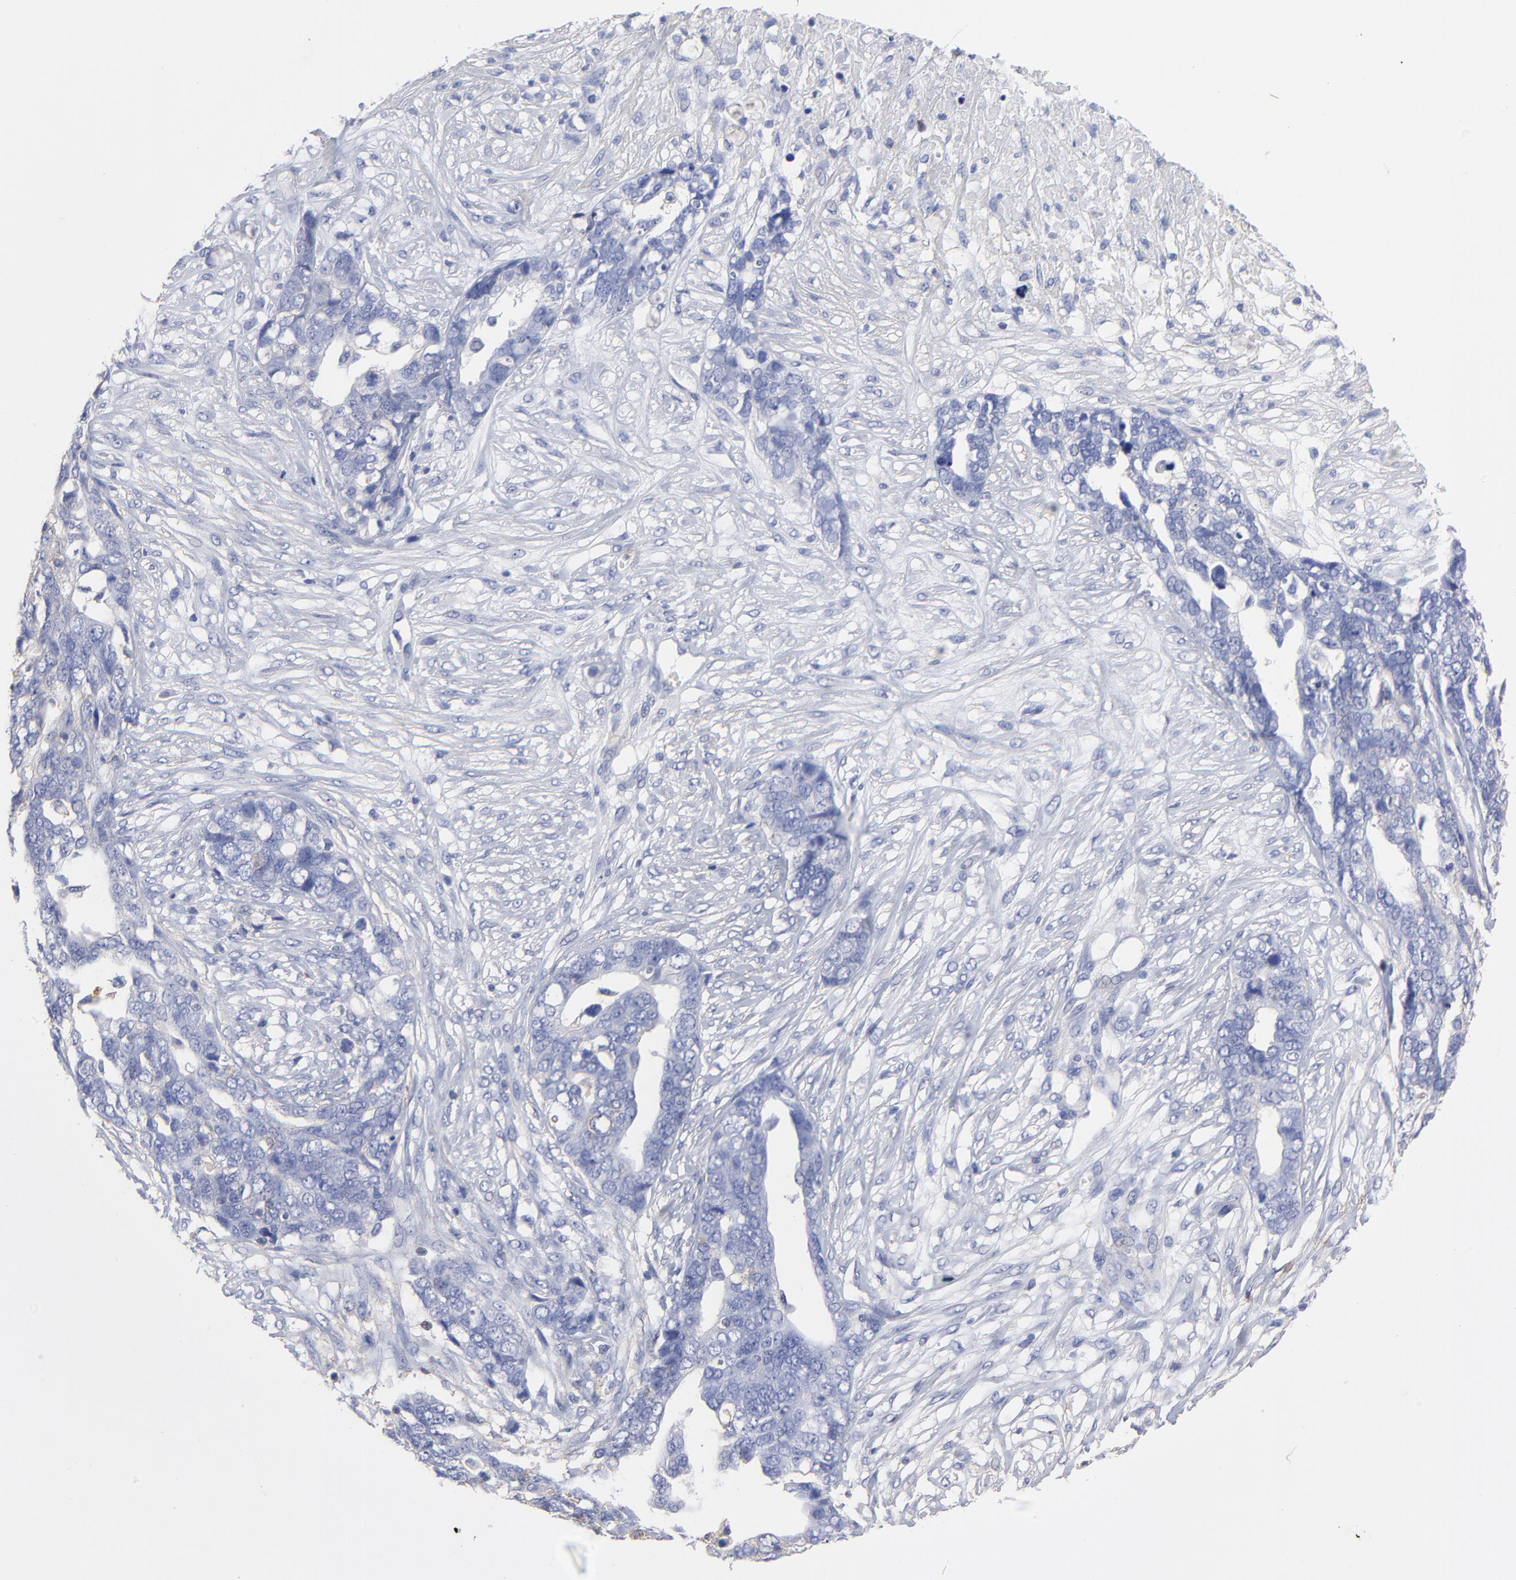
{"staining": {"intensity": "negative", "quantity": "none", "location": "none"}, "tissue": "ovarian cancer", "cell_type": "Tumor cells", "image_type": "cancer", "snomed": [{"axis": "morphology", "description": "Normal tissue, NOS"}, {"axis": "morphology", "description": "Cystadenocarcinoma, serous, NOS"}, {"axis": "topography", "description": "Fallopian tube"}, {"axis": "topography", "description": "Ovary"}], "caption": "This is an IHC micrograph of ovarian cancer. There is no staining in tumor cells.", "gene": "ASL", "patient": {"sex": "female", "age": 56}}